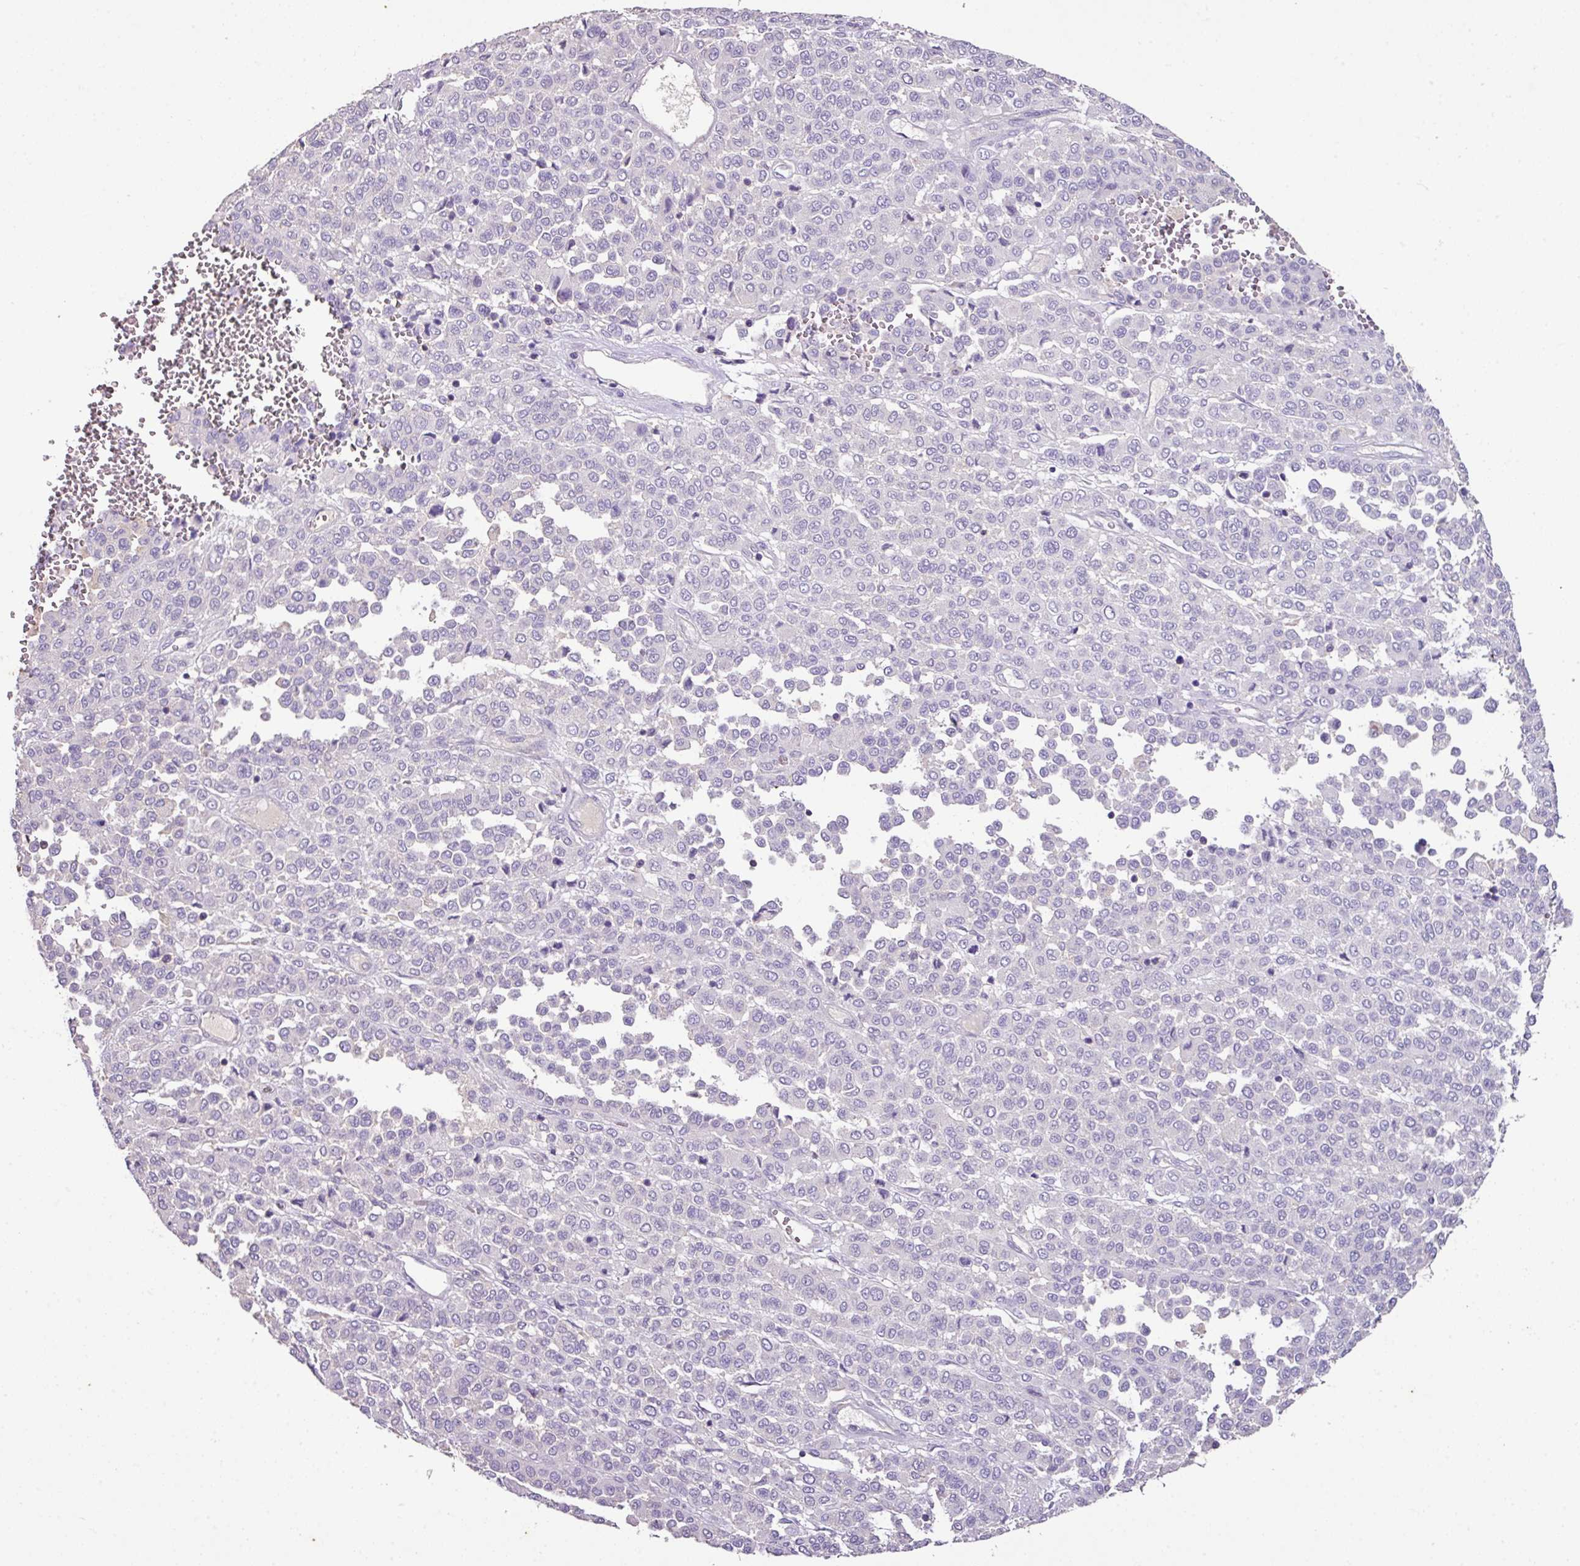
{"staining": {"intensity": "negative", "quantity": "none", "location": "none"}, "tissue": "melanoma", "cell_type": "Tumor cells", "image_type": "cancer", "snomed": [{"axis": "morphology", "description": "Malignant melanoma, Metastatic site"}, {"axis": "topography", "description": "Pancreas"}], "caption": "Melanoma stained for a protein using IHC displays no staining tumor cells.", "gene": "AGR3", "patient": {"sex": "female", "age": 30}}